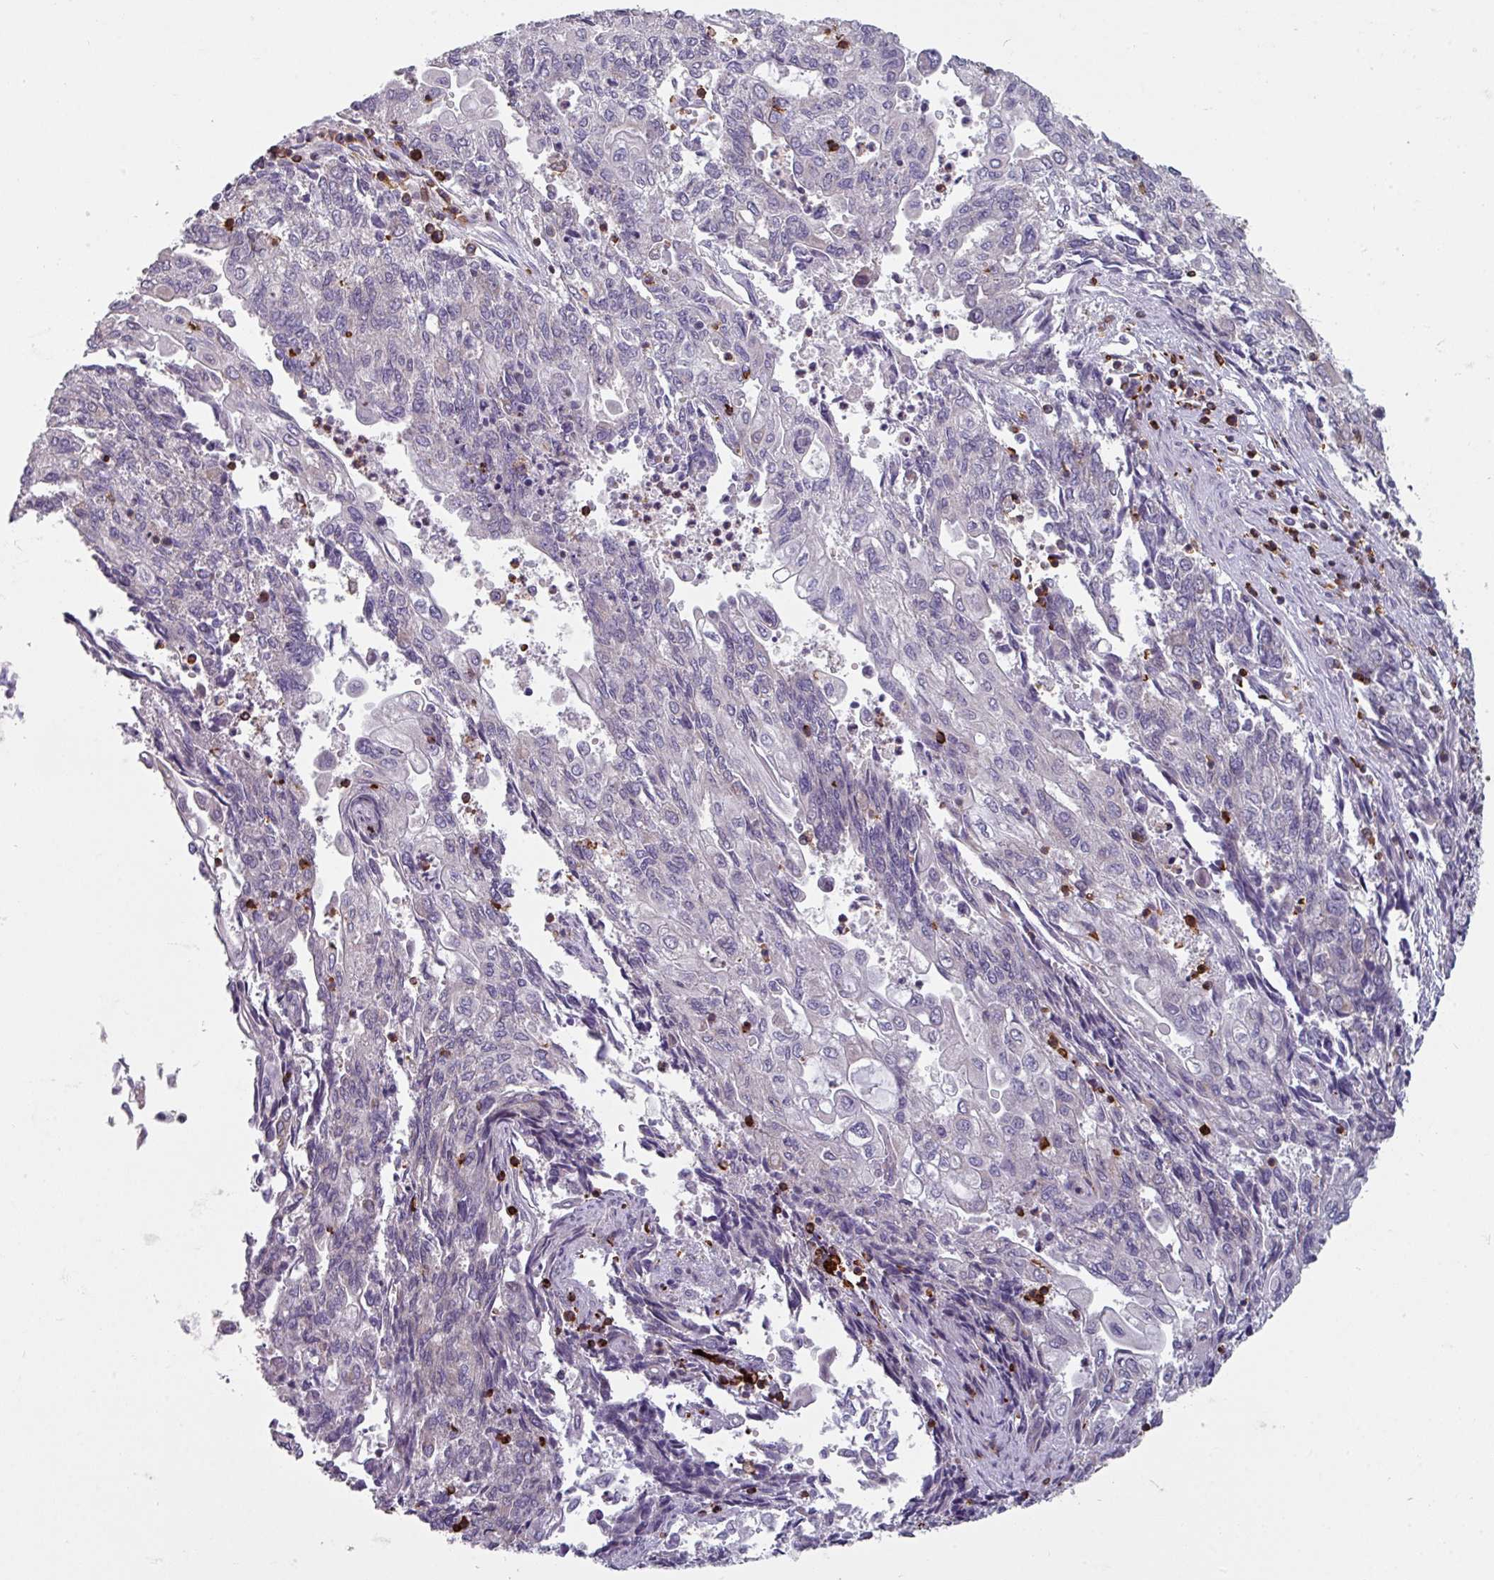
{"staining": {"intensity": "negative", "quantity": "none", "location": "none"}, "tissue": "endometrial cancer", "cell_type": "Tumor cells", "image_type": "cancer", "snomed": [{"axis": "morphology", "description": "Adenocarcinoma, NOS"}, {"axis": "topography", "description": "Endometrium"}], "caption": "Immunohistochemical staining of human endometrial cancer reveals no significant expression in tumor cells.", "gene": "NEDD9", "patient": {"sex": "female", "age": 54}}